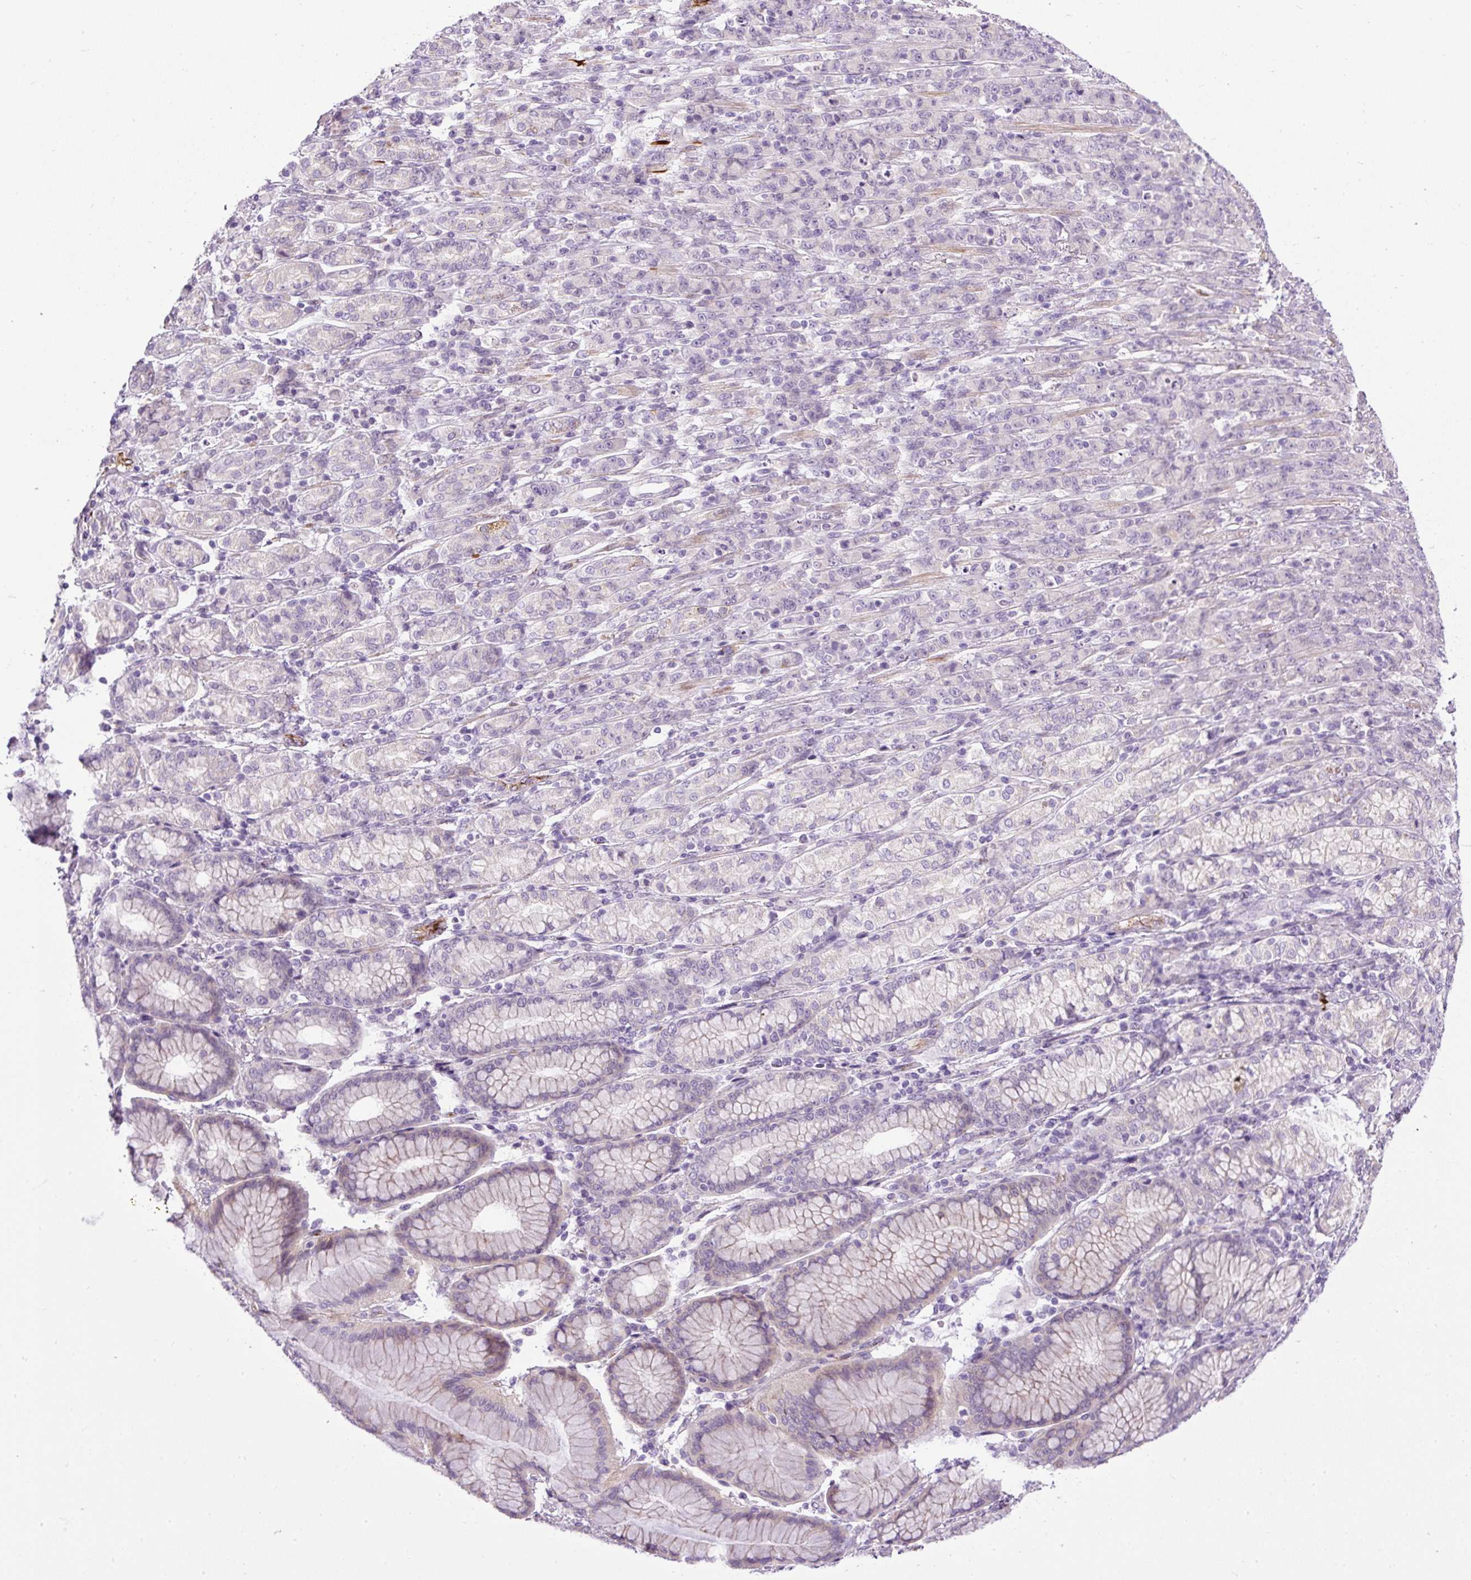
{"staining": {"intensity": "negative", "quantity": "none", "location": "none"}, "tissue": "stomach cancer", "cell_type": "Tumor cells", "image_type": "cancer", "snomed": [{"axis": "morphology", "description": "Normal tissue, NOS"}, {"axis": "morphology", "description": "Adenocarcinoma, NOS"}, {"axis": "topography", "description": "Stomach"}], "caption": "Stomach cancer was stained to show a protein in brown. There is no significant positivity in tumor cells.", "gene": "LEFTY2", "patient": {"sex": "female", "age": 79}}